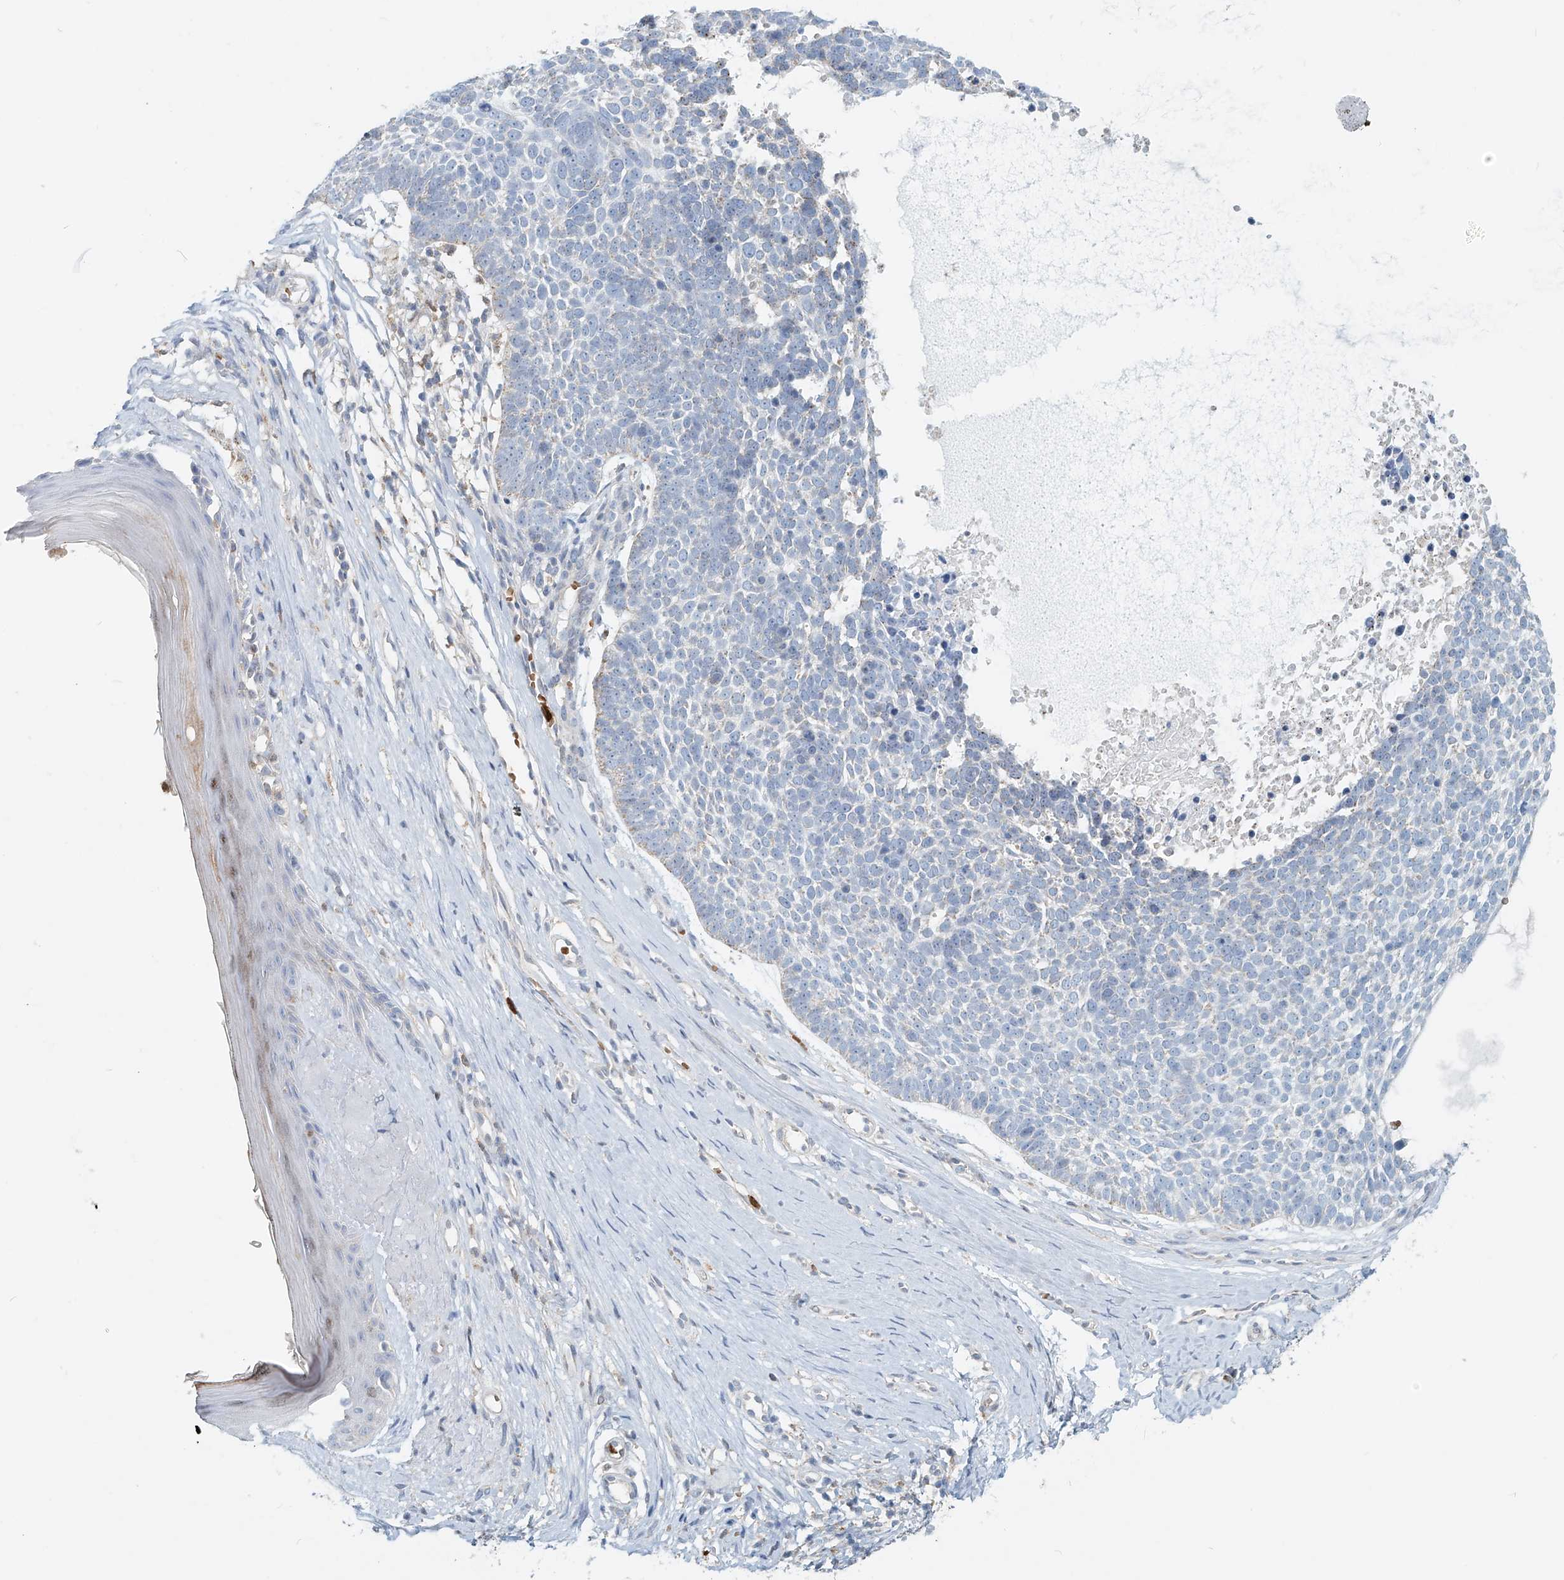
{"staining": {"intensity": "negative", "quantity": "none", "location": "none"}, "tissue": "skin cancer", "cell_type": "Tumor cells", "image_type": "cancer", "snomed": [{"axis": "morphology", "description": "Basal cell carcinoma"}, {"axis": "topography", "description": "Skin"}], "caption": "High power microscopy histopathology image of an immunohistochemistry (IHC) micrograph of skin basal cell carcinoma, revealing no significant staining in tumor cells. (DAB (3,3'-diaminobenzidine) immunohistochemistry with hematoxylin counter stain).", "gene": "PTPRA", "patient": {"sex": "female", "age": 81}}